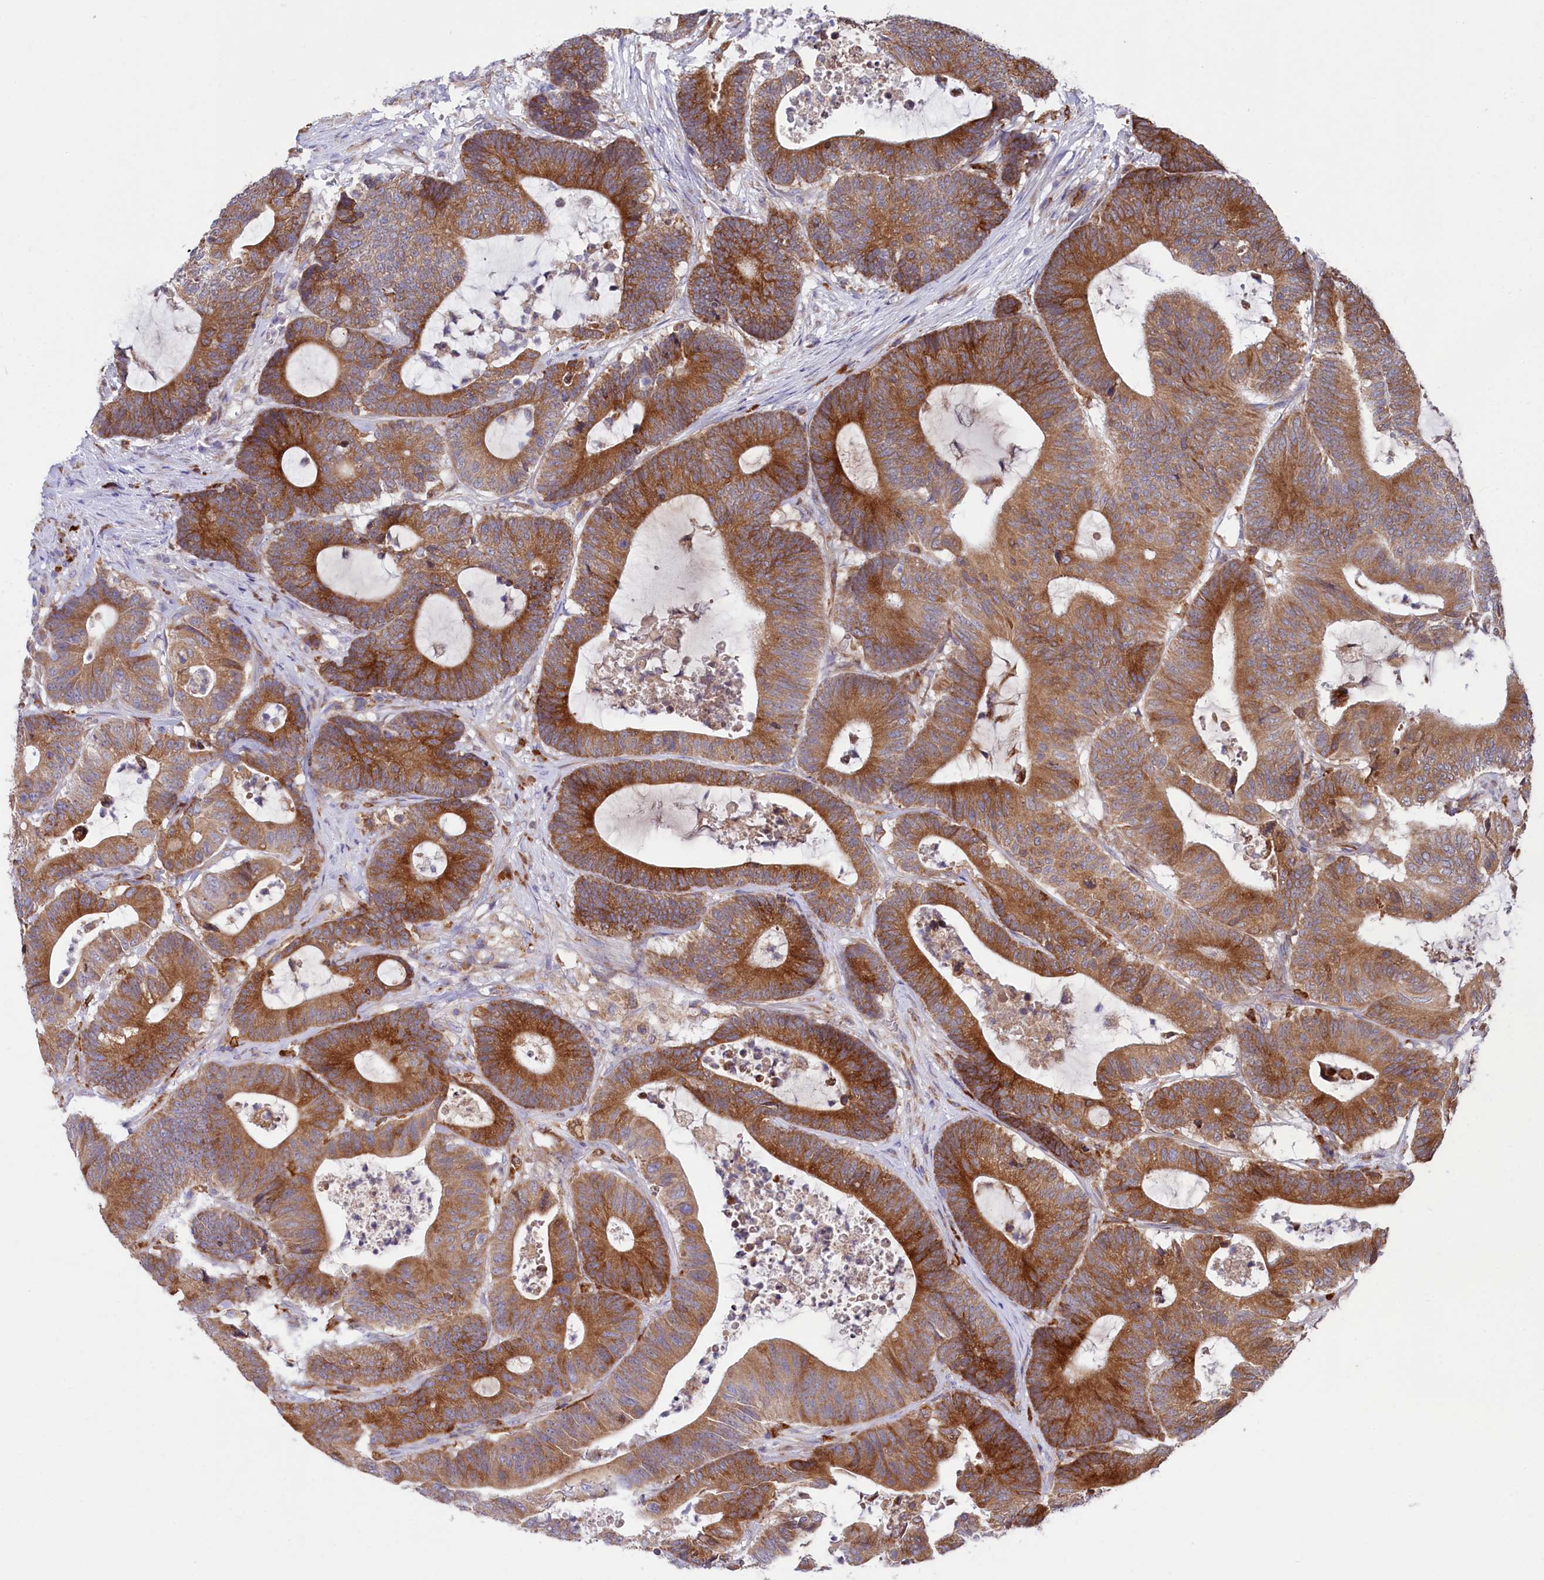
{"staining": {"intensity": "strong", "quantity": ">75%", "location": "cytoplasmic/membranous"}, "tissue": "colorectal cancer", "cell_type": "Tumor cells", "image_type": "cancer", "snomed": [{"axis": "morphology", "description": "Adenocarcinoma, NOS"}, {"axis": "topography", "description": "Colon"}], "caption": "About >75% of tumor cells in colorectal cancer exhibit strong cytoplasmic/membranous protein staining as visualized by brown immunohistochemical staining.", "gene": "CHID1", "patient": {"sex": "female", "age": 84}}